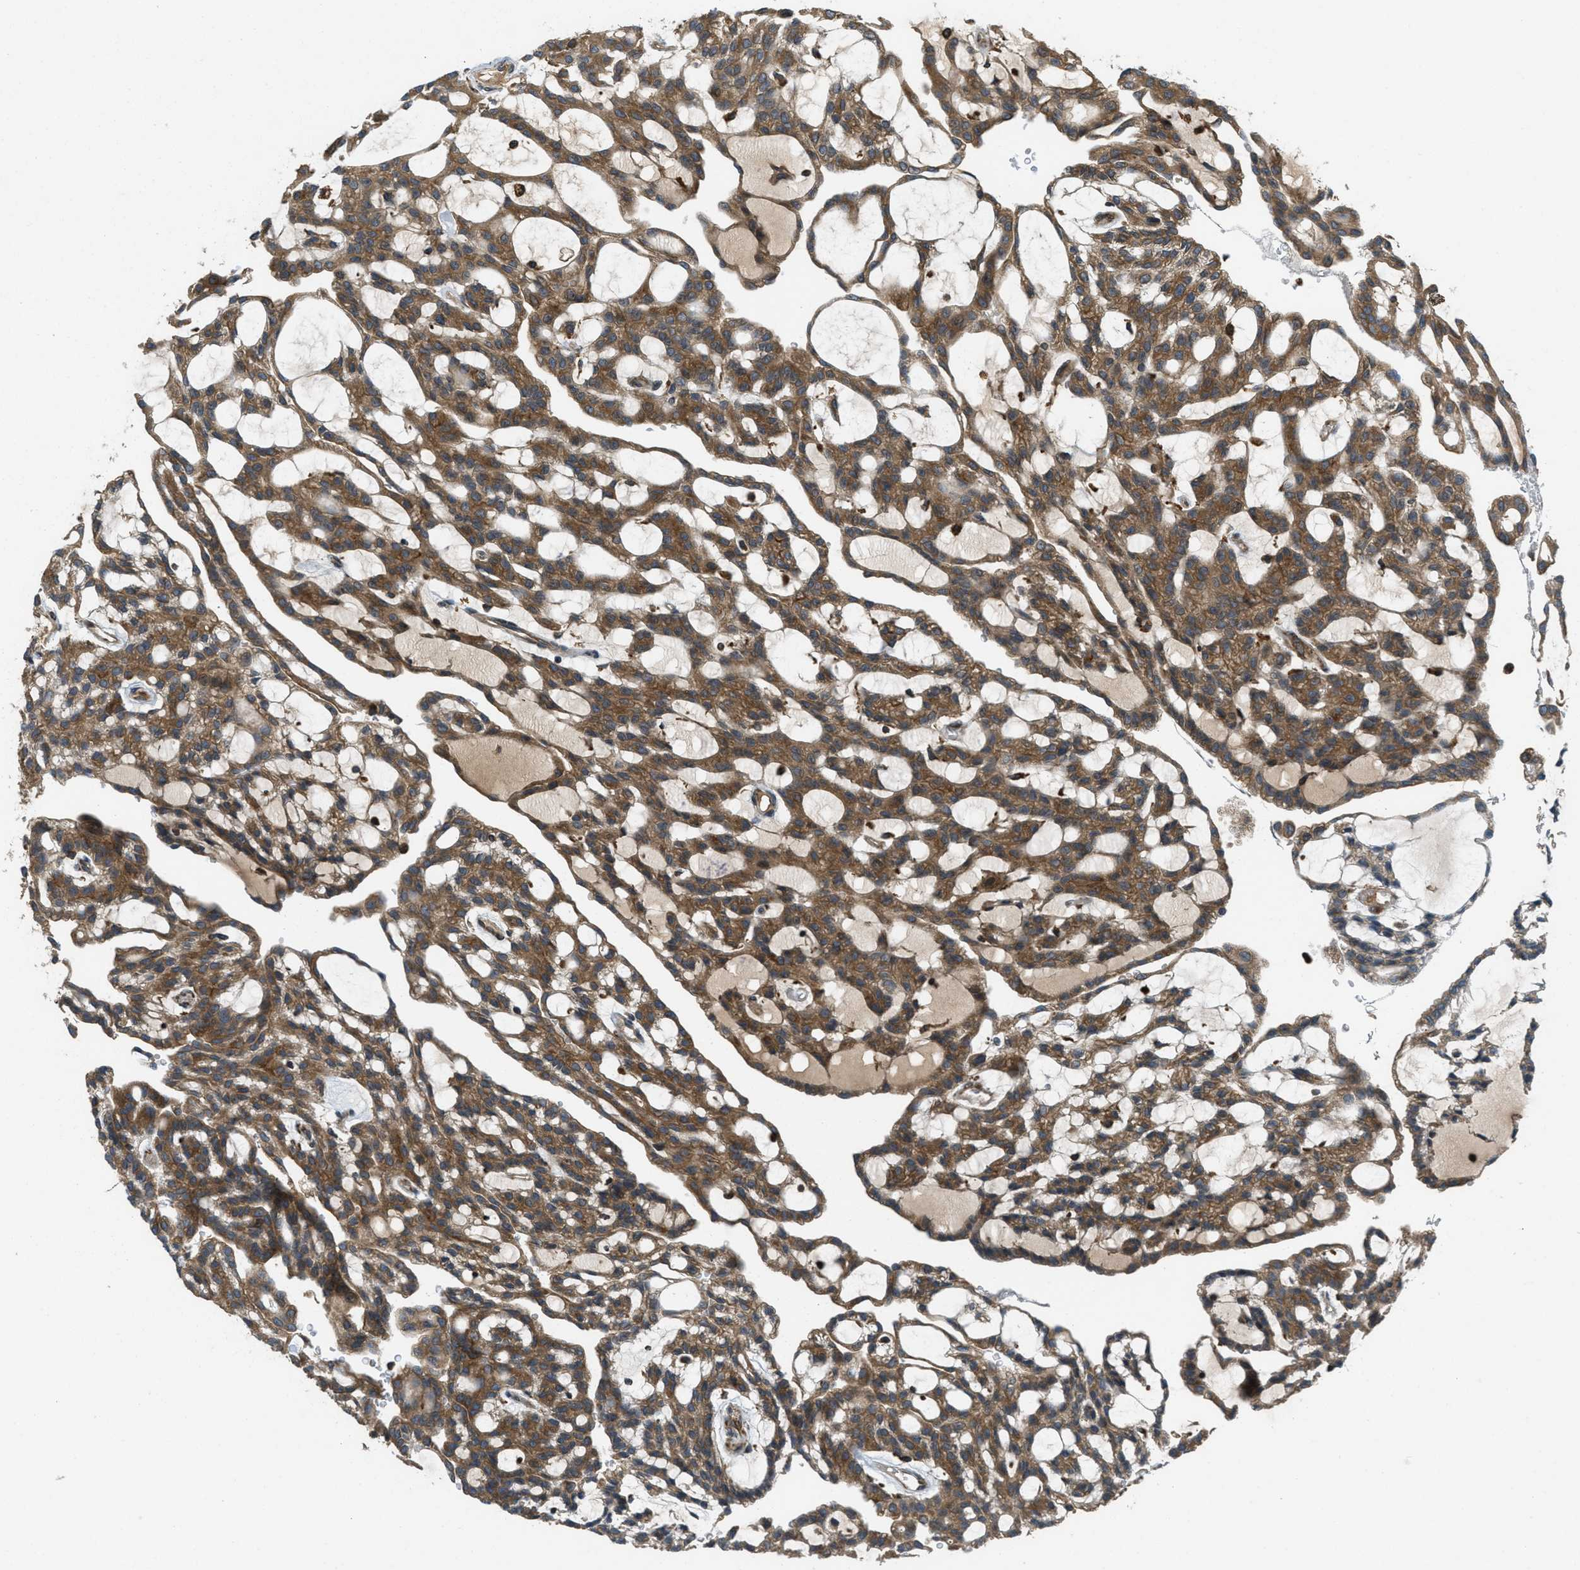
{"staining": {"intensity": "moderate", "quantity": ">75%", "location": "cytoplasmic/membranous"}, "tissue": "renal cancer", "cell_type": "Tumor cells", "image_type": "cancer", "snomed": [{"axis": "morphology", "description": "Adenocarcinoma, NOS"}, {"axis": "topography", "description": "Kidney"}], "caption": "Tumor cells display moderate cytoplasmic/membranous expression in about >75% of cells in renal cancer (adenocarcinoma).", "gene": "PCDH18", "patient": {"sex": "male", "age": 63}}